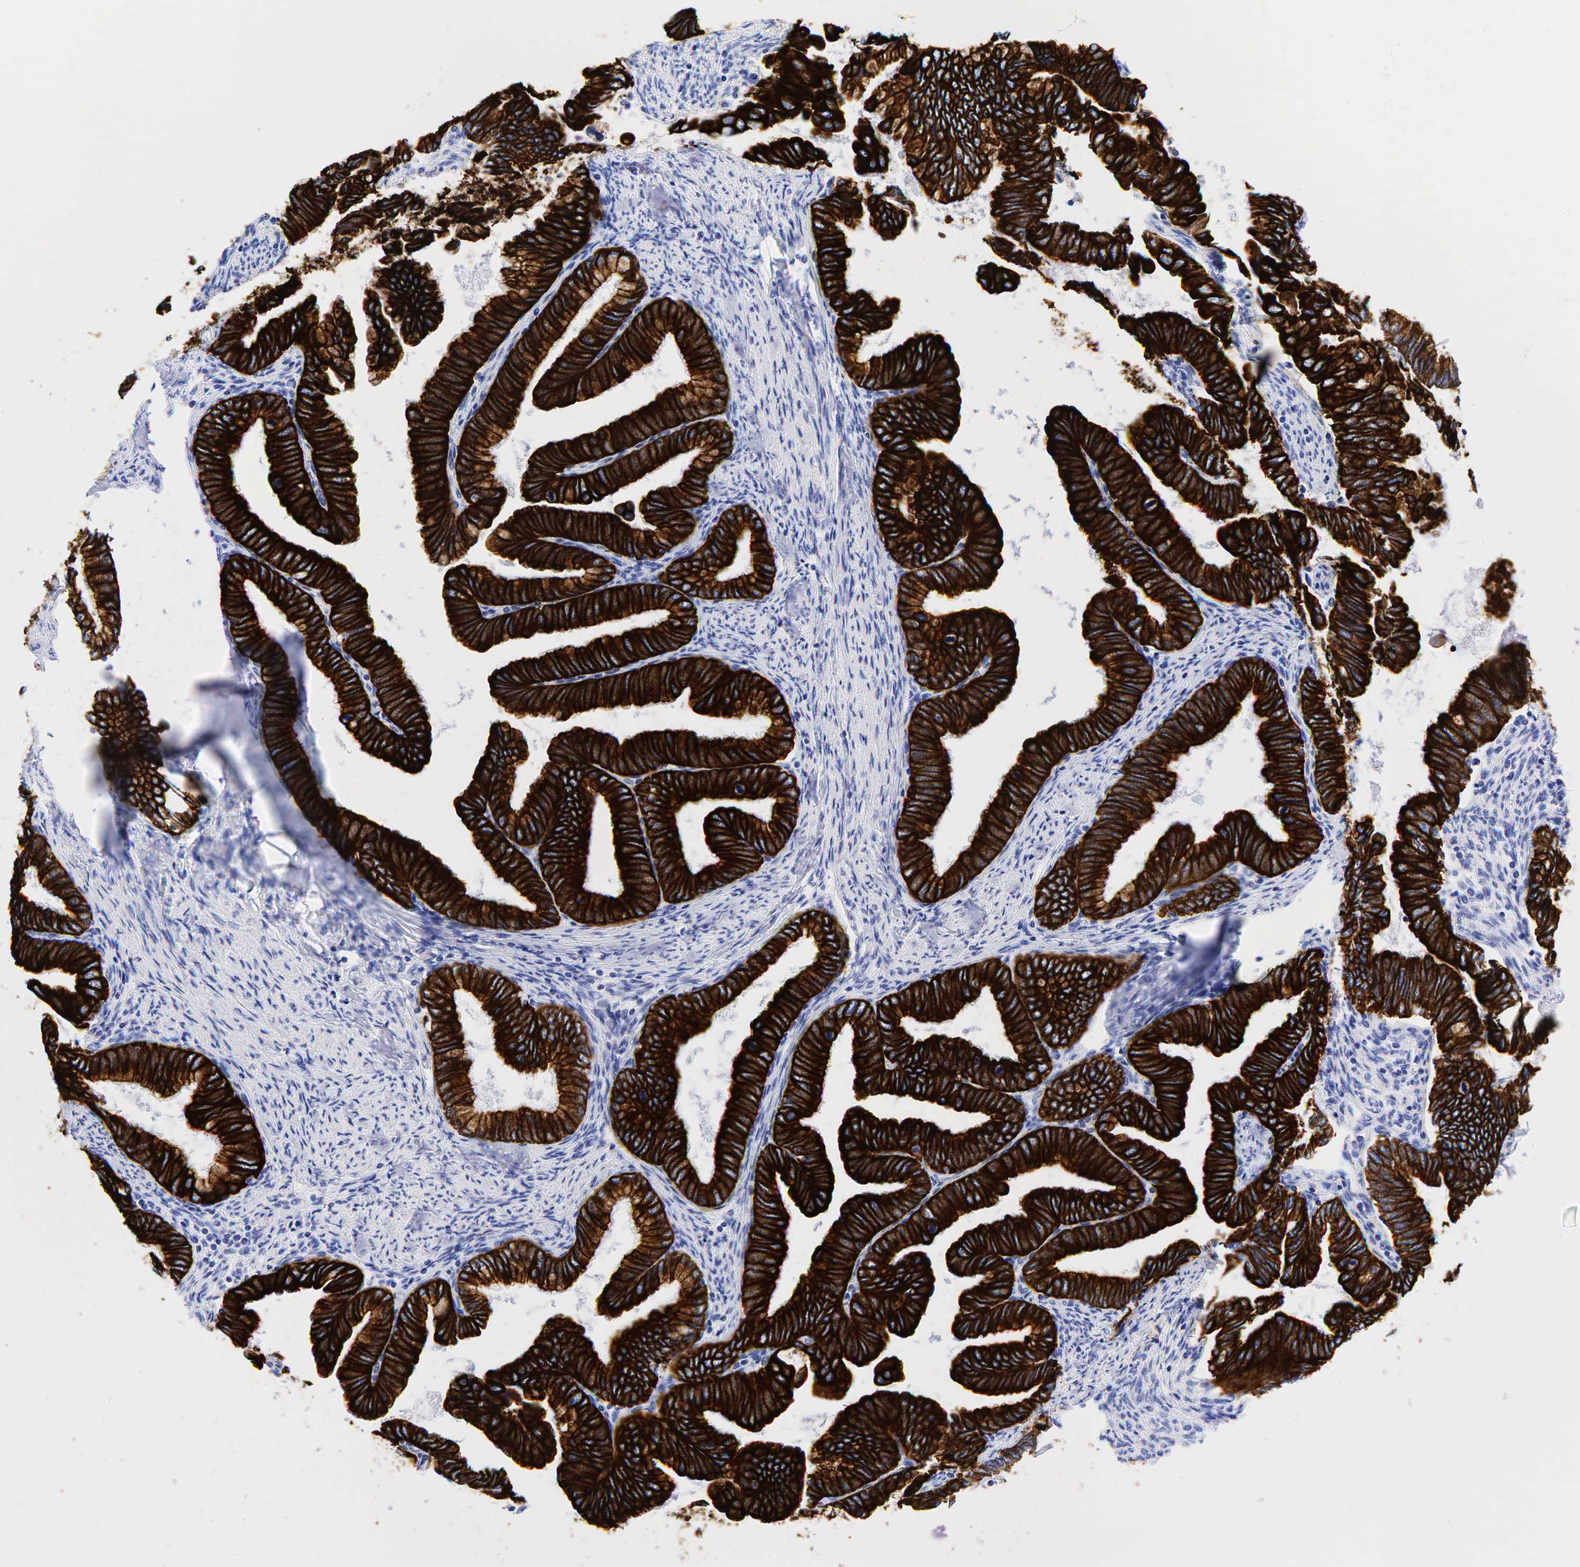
{"staining": {"intensity": "strong", "quantity": ">75%", "location": "cytoplasmic/membranous"}, "tissue": "cervical cancer", "cell_type": "Tumor cells", "image_type": "cancer", "snomed": [{"axis": "morphology", "description": "Adenocarcinoma, NOS"}, {"axis": "topography", "description": "Cervix"}], "caption": "Immunohistochemistry staining of adenocarcinoma (cervical), which exhibits high levels of strong cytoplasmic/membranous positivity in approximately >75% of tumor cells indicating strong cytoplasmic/membranous protein expression. The staining was performed using DAB (3,3'-diaminobenzidine) (brown) for protein detection and nuclei were counterstained in hematoxylin (blue).", "gene": "KRT19", "patient": {"sex": "female", "age": 49}}